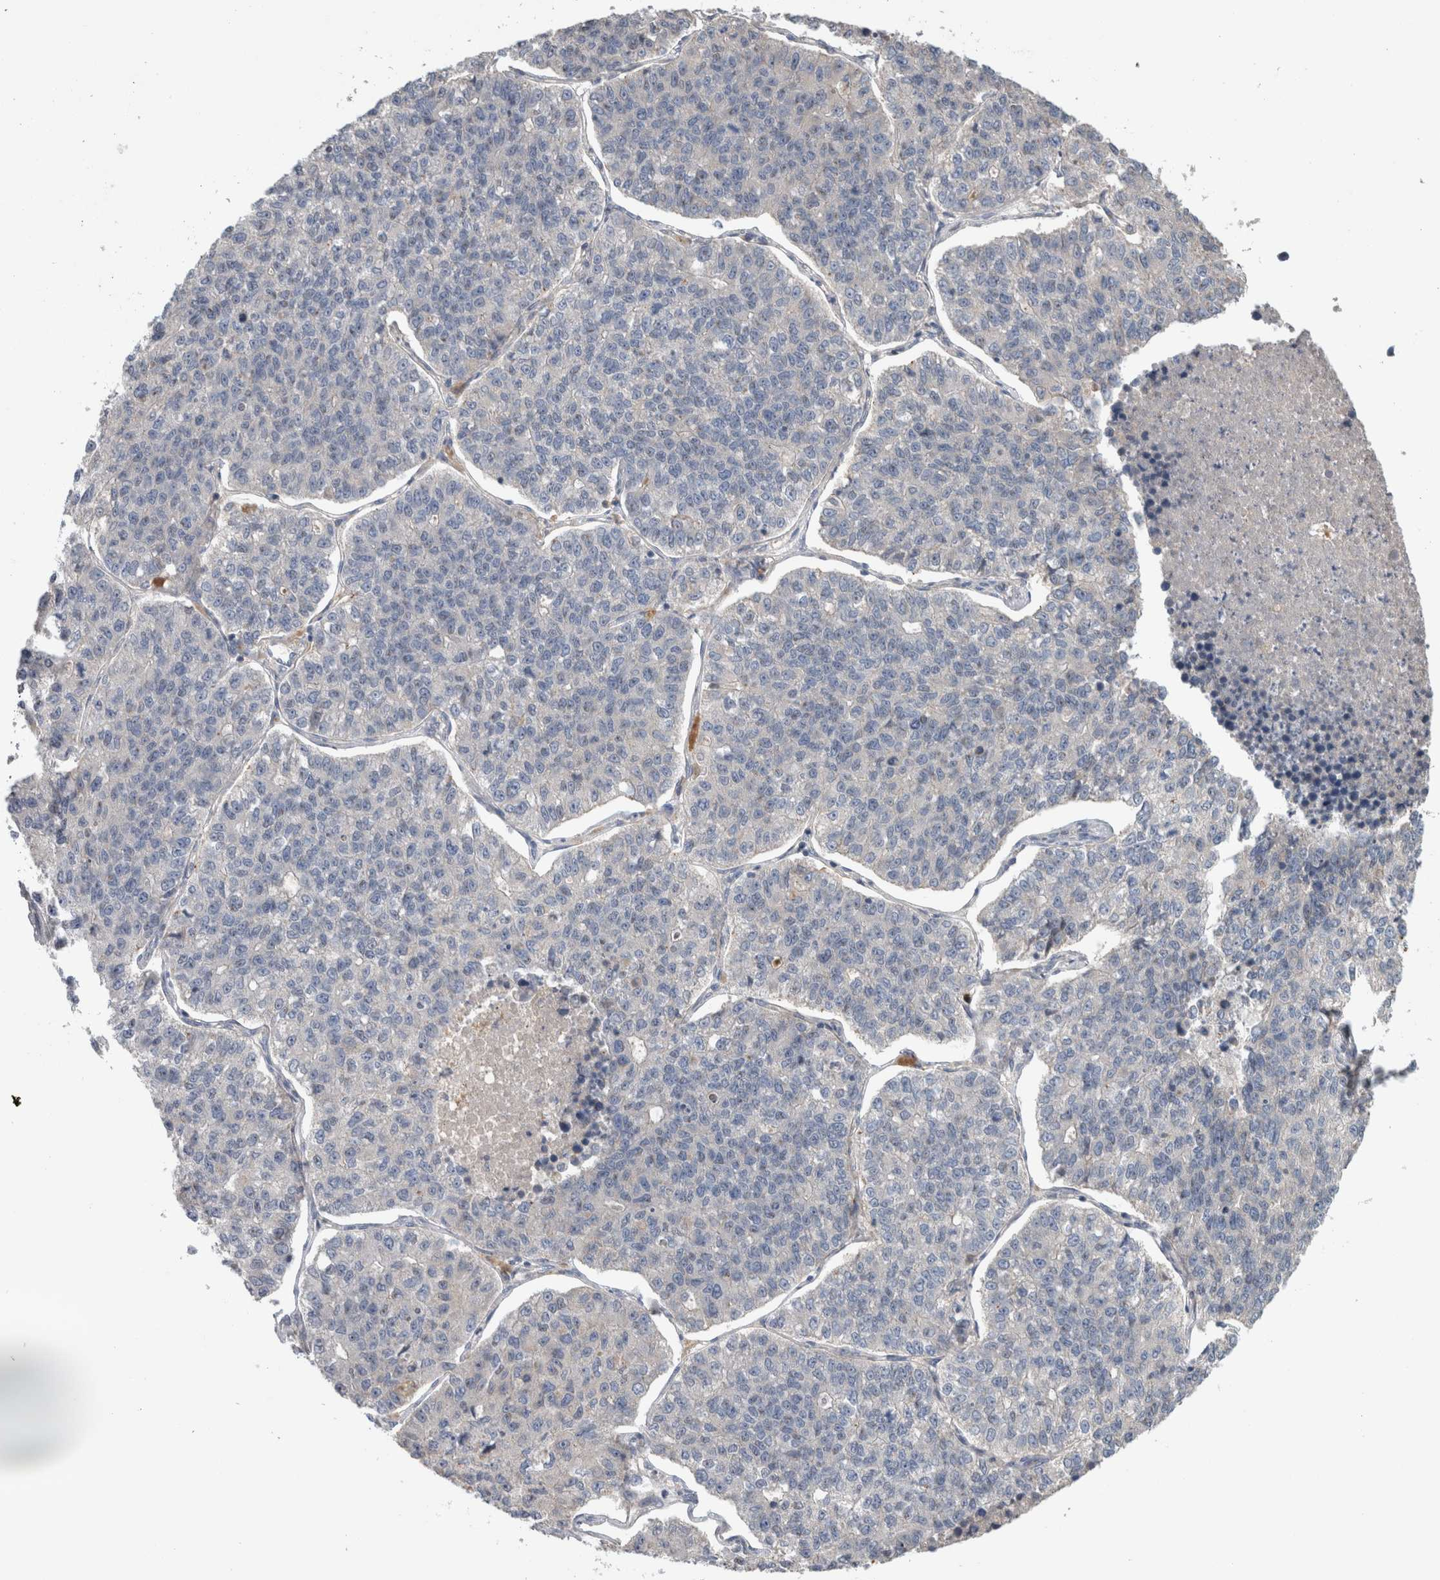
{"staining": {"intensity": "negative", "quantity": "none", "location": "none"}, "tissue": "lung cancer", "cell_type": "Tumor cells", "image_type": "cancer", "snomed": [{"axis": "morphology", "description": "Adenocarcinoma, NOS"}, {"axis": "topography", "description": "Lung"}], "caption": "IHC micrograph of neoplastic tissue: human adenocarcinoma (lung) stained with DAB exhibits no significant protein staining in tumor cells.", "gene": "TARBP1", "patient": {"sex": "male", "age": 49}}